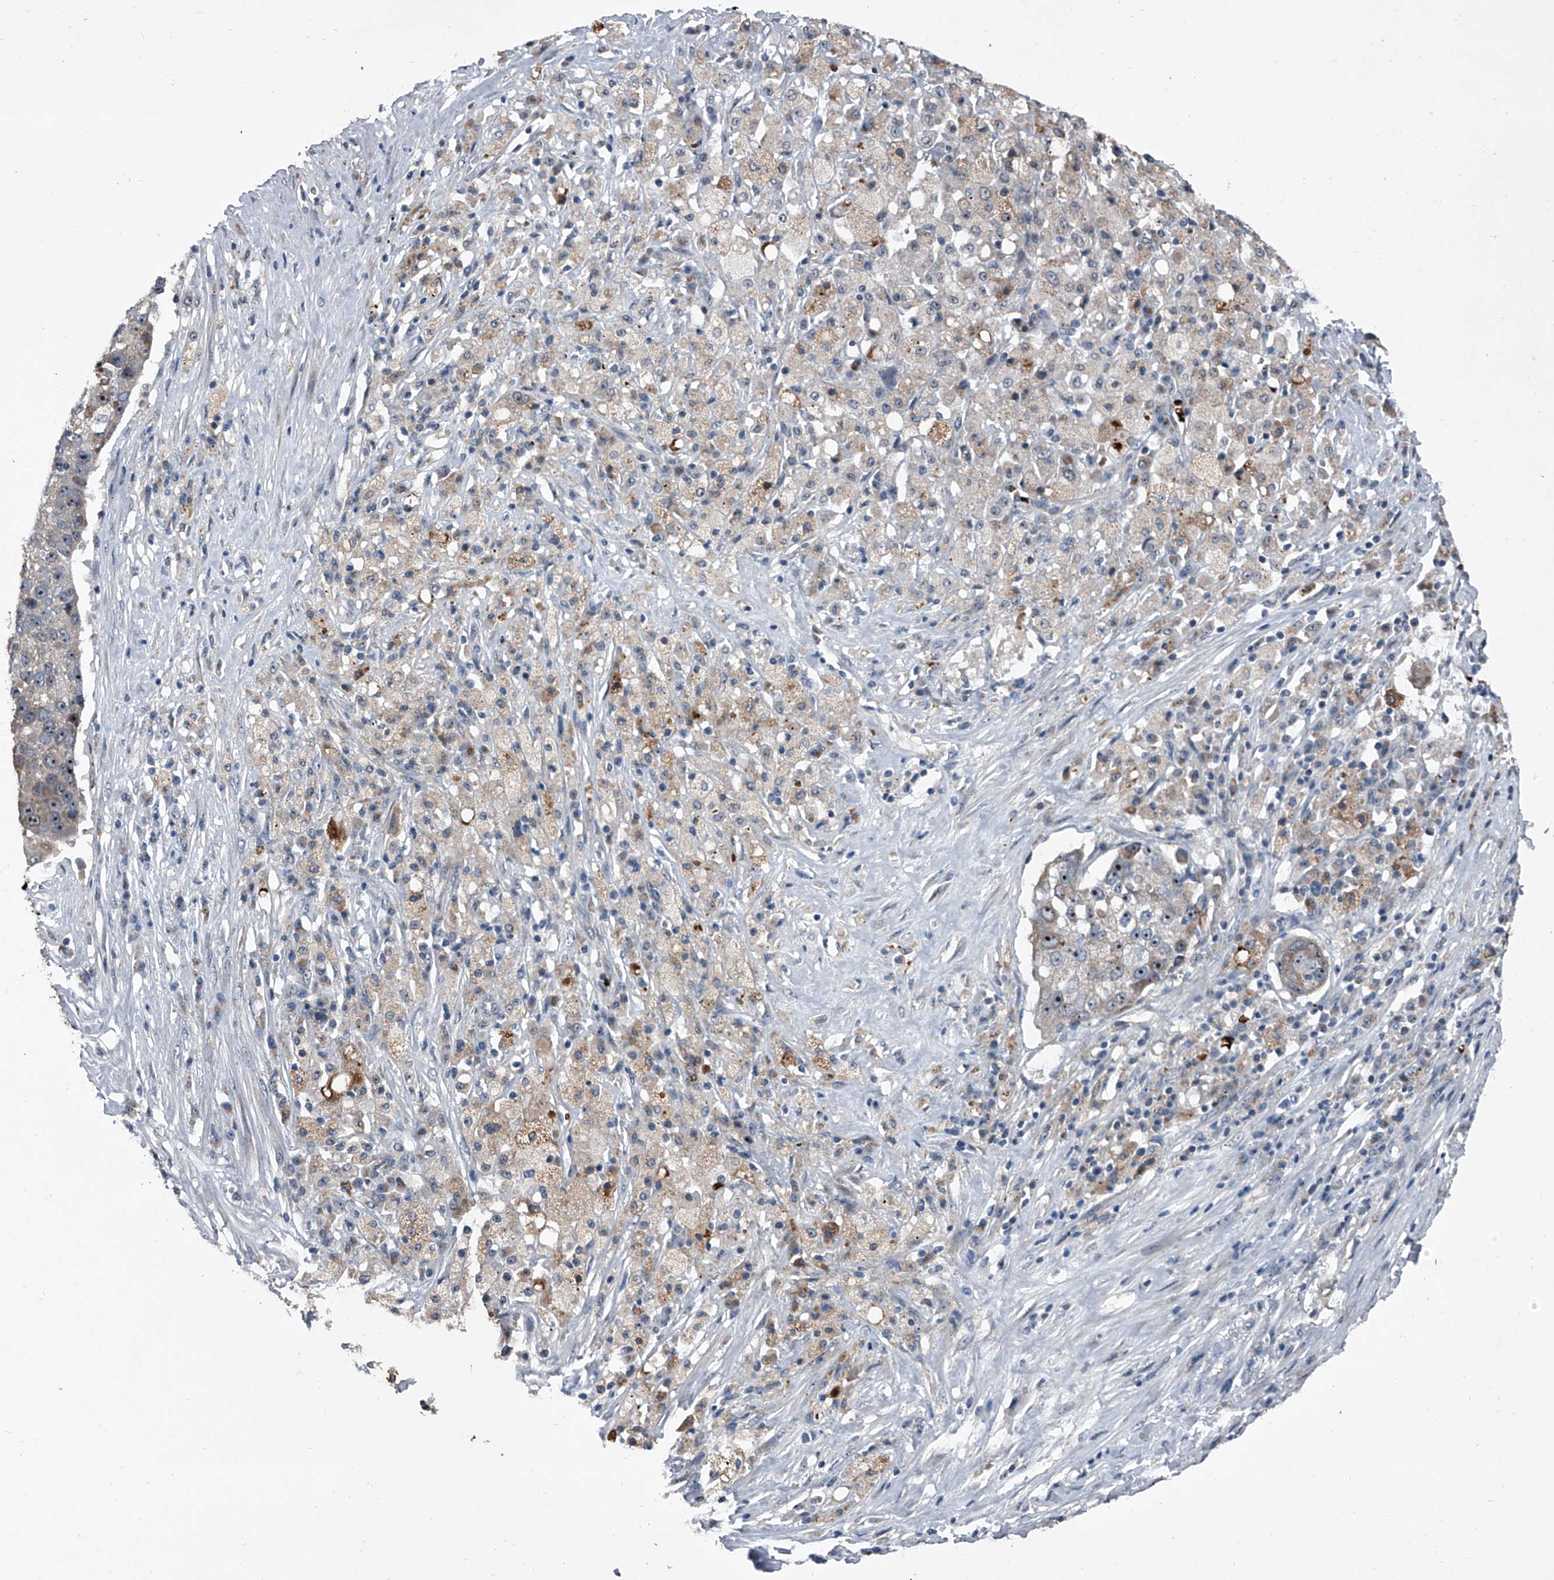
{"staining": {"intensity": "moderate", "quantity": "<25%", "location": "cytoplasmic/membranous,nuclear"}, "tissue": "lung cancer", "cell_type": "Tumor cells", "image_type": "cancer", "snomed": [{"axis": "morphology", "description": "Squamous cell carcinoma, NOS"}, {"axis": "topography", "description": "Lung"}], "caption": "Immunohistochemistry of human lung cancer exhibits low levels of moderate cytoplasmic/membranous and nuclear expression in approximately <25% of tumor cells.", "gene": "CEP85L", "patient": {"sex": "male", "age": 61}}